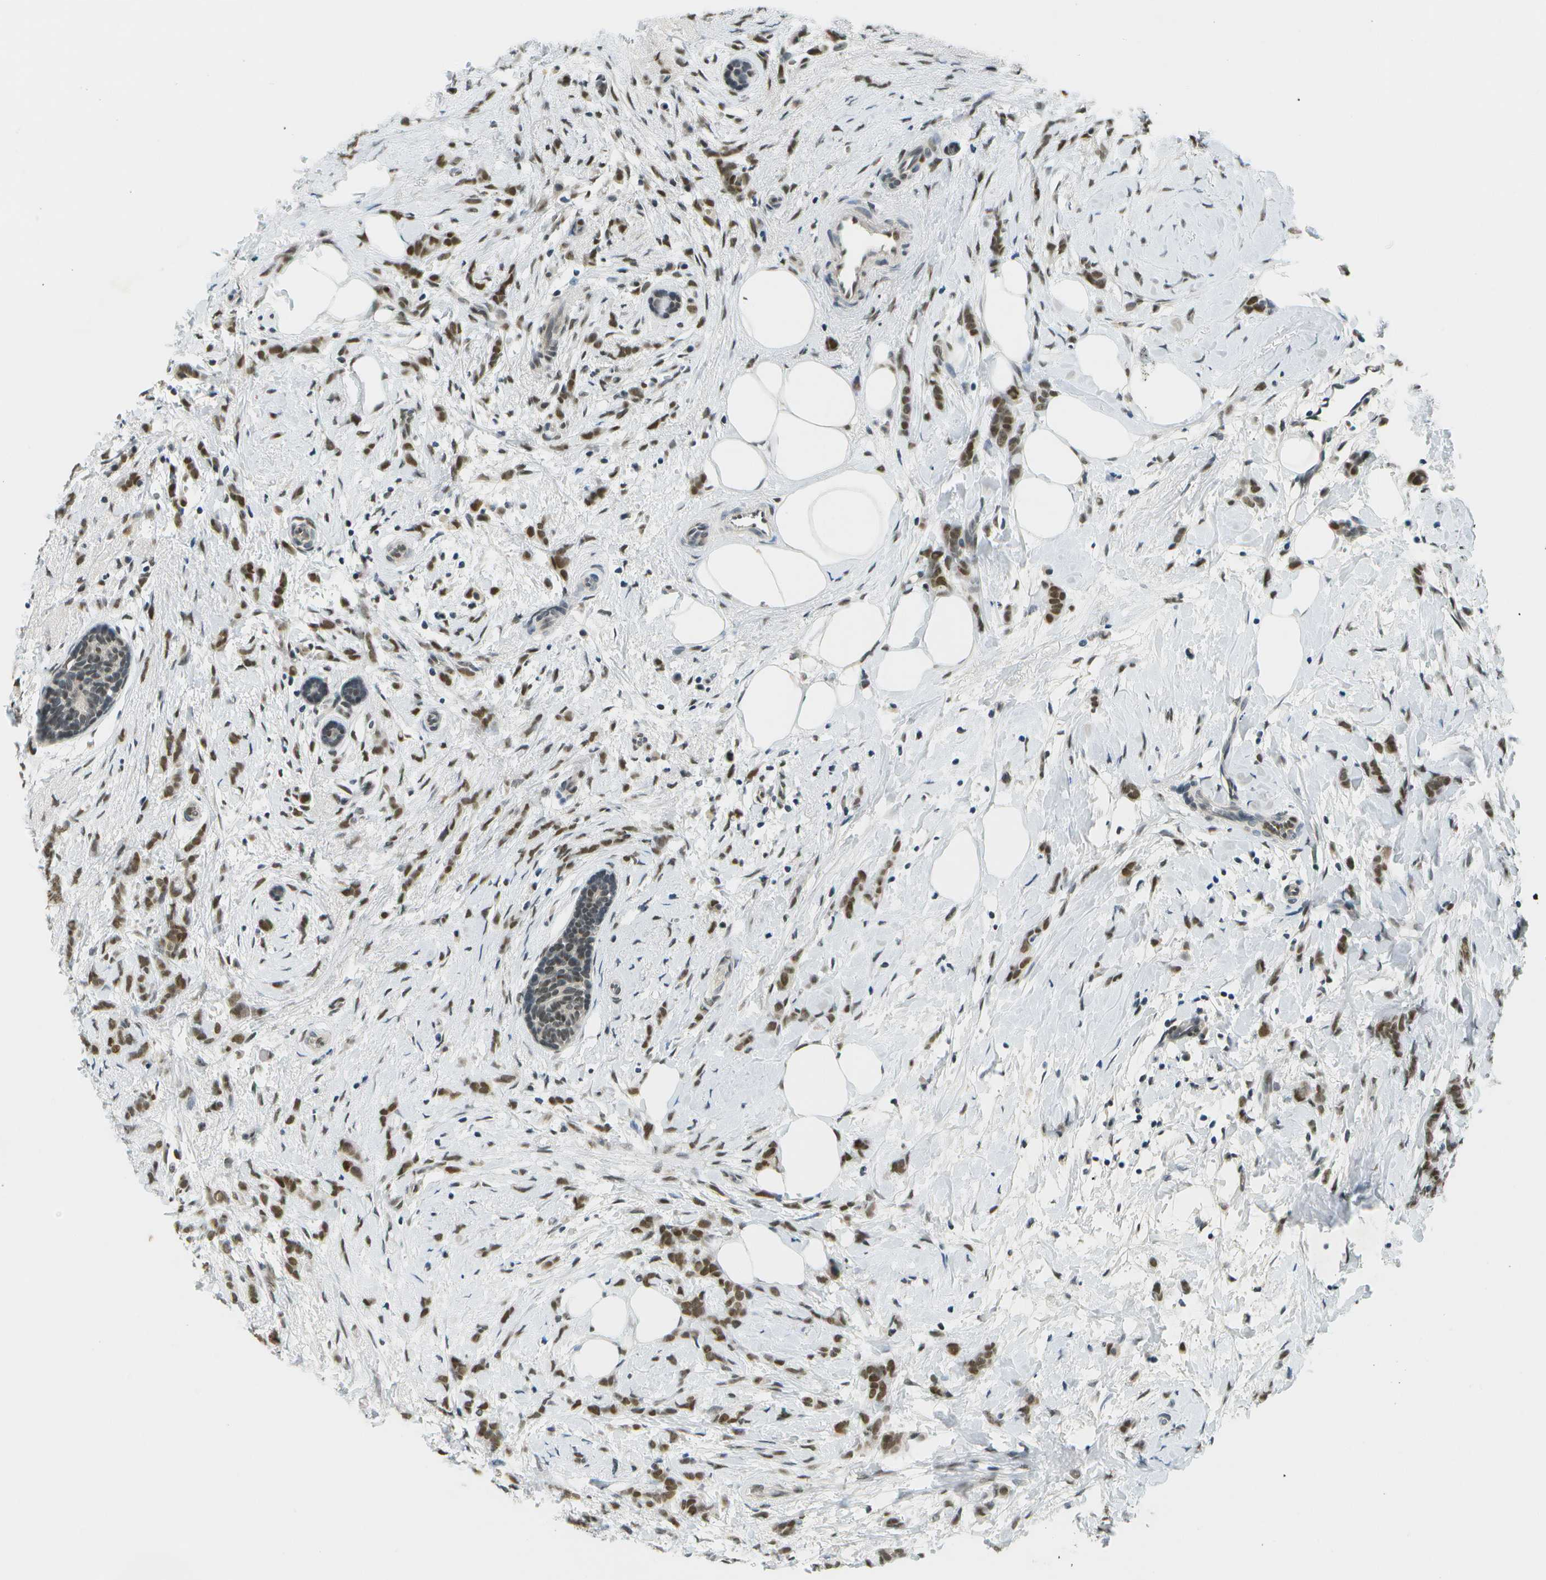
{"staining": {"intensity": "strong", "quantity": ">75%", "location": "nuclear"}, "tissue": "breast cancer", "cell_type": "Tumor cells", "image_type": "cancer", "snomed": [{"axis": "morphology", "description": "Lobular carcinoma, in situ"}, {"axis": "morphology", "description": "Lobular carcinoma"}, {"axis": "topography", "description": "Breast"}], "caption": "The histopathology image displays a brown stain indicating the presence of a protein in the nuclear of tumor cells in breast cancer (lobular carcinoma). (Brightfield microscopy of DAB IHC at high magnification).", "gene": "CBX5", "patient": {"sex": "female", "age": 41}}